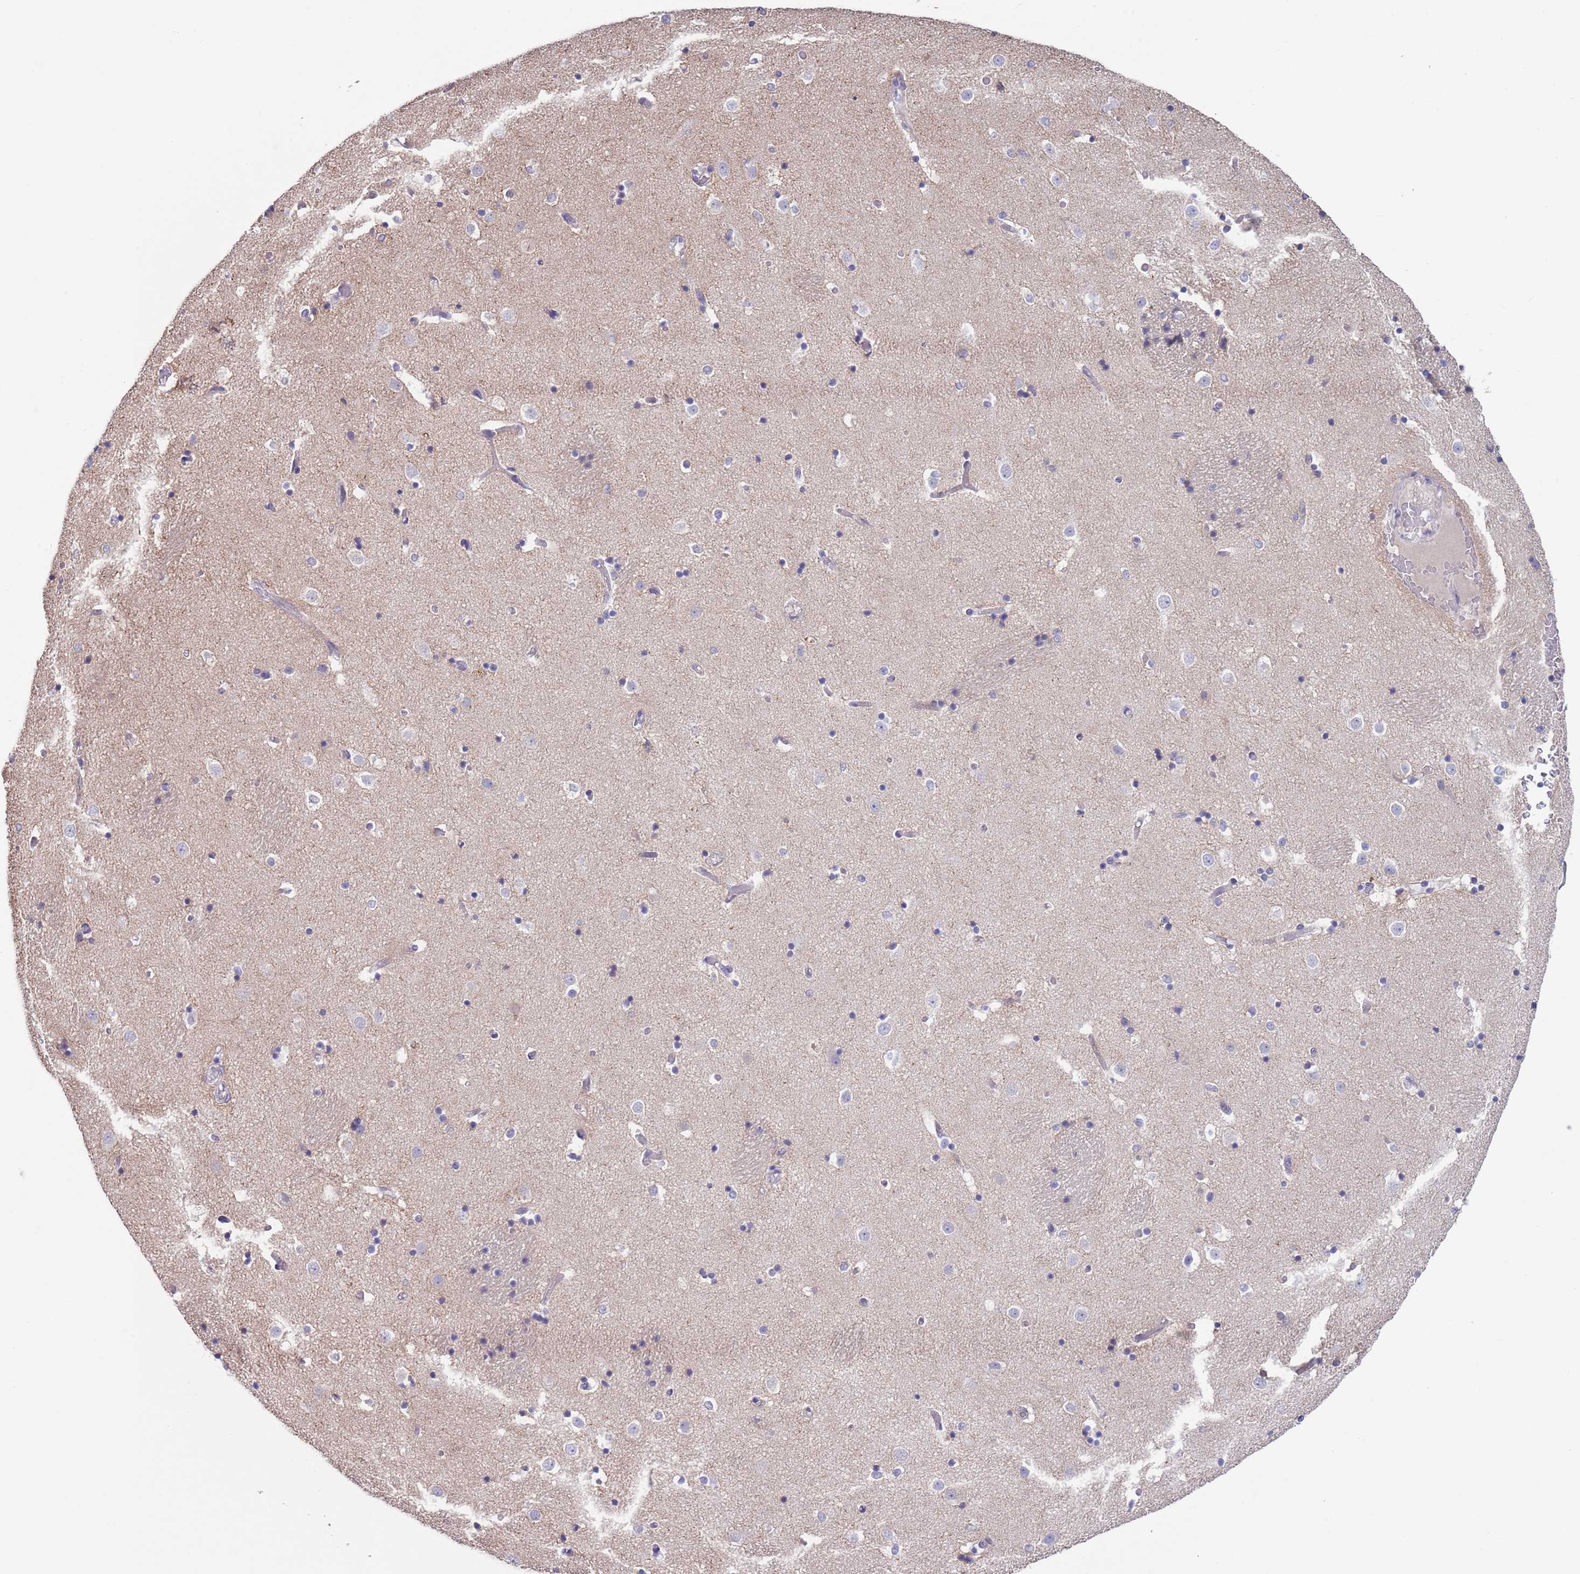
{"staining": {"intensity": "negative", "quantity": "none", "location": "none"}, "tissue": "caudate", "cell_type": "Glial cells", "image_type": "normal", "snomed": [{"axis": "morphology", "description": "Normal tissue, NOS"}, {"axis": "topography", "description": "Lateral ventricle wall"}], "caption": "IHC histopathology image of benign caudate: caudate stained with DAB (3,3'-diaminobenzidine) demonstrates no significant protein expression in glial cells. The staining is performed using DAB brown chromogen with nuclei counter-stained in using hematoxylin.", "gene": "RNF169", "patient": {"sex": "female", "age": 52}}